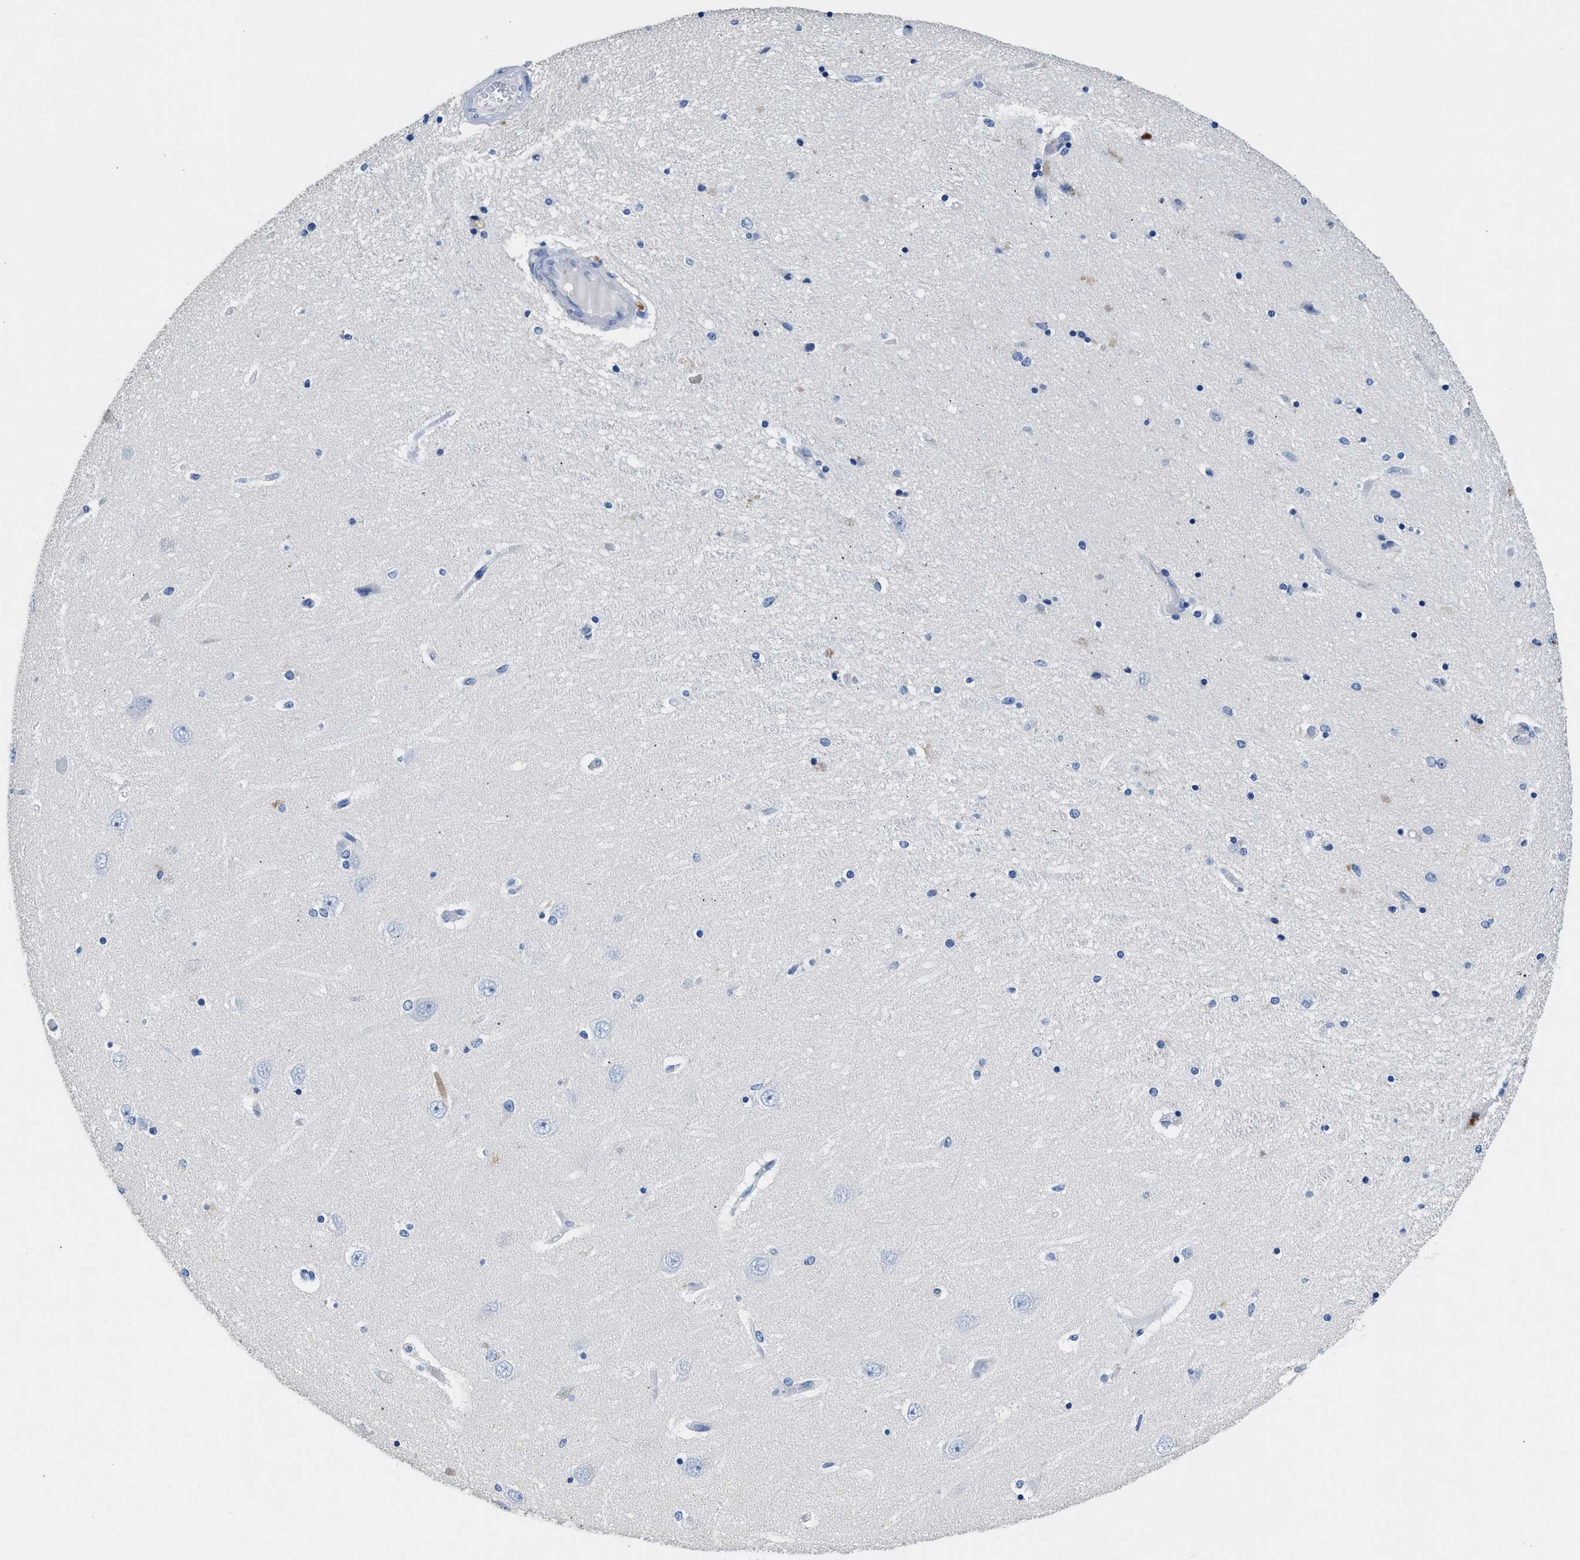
{"staining": {"intensity": "negative", "quantity": "none", "location": "none"}, "tissue": "hippocampus", "cell_type": "Glial cells", "image_type": "normal", "snomed": [{"axis": "morphology", "description": "Normal tissue, NOS"}, {"axis": "topography", "description": "Hippocampus"}], "caption": "High power microscopy micrograph of an IHC histopathology image of benign hippocampus, revealing no significant expression in glial cells.", "gene": "SLFN13", "patient": {"sex": "female", "age": 54}}